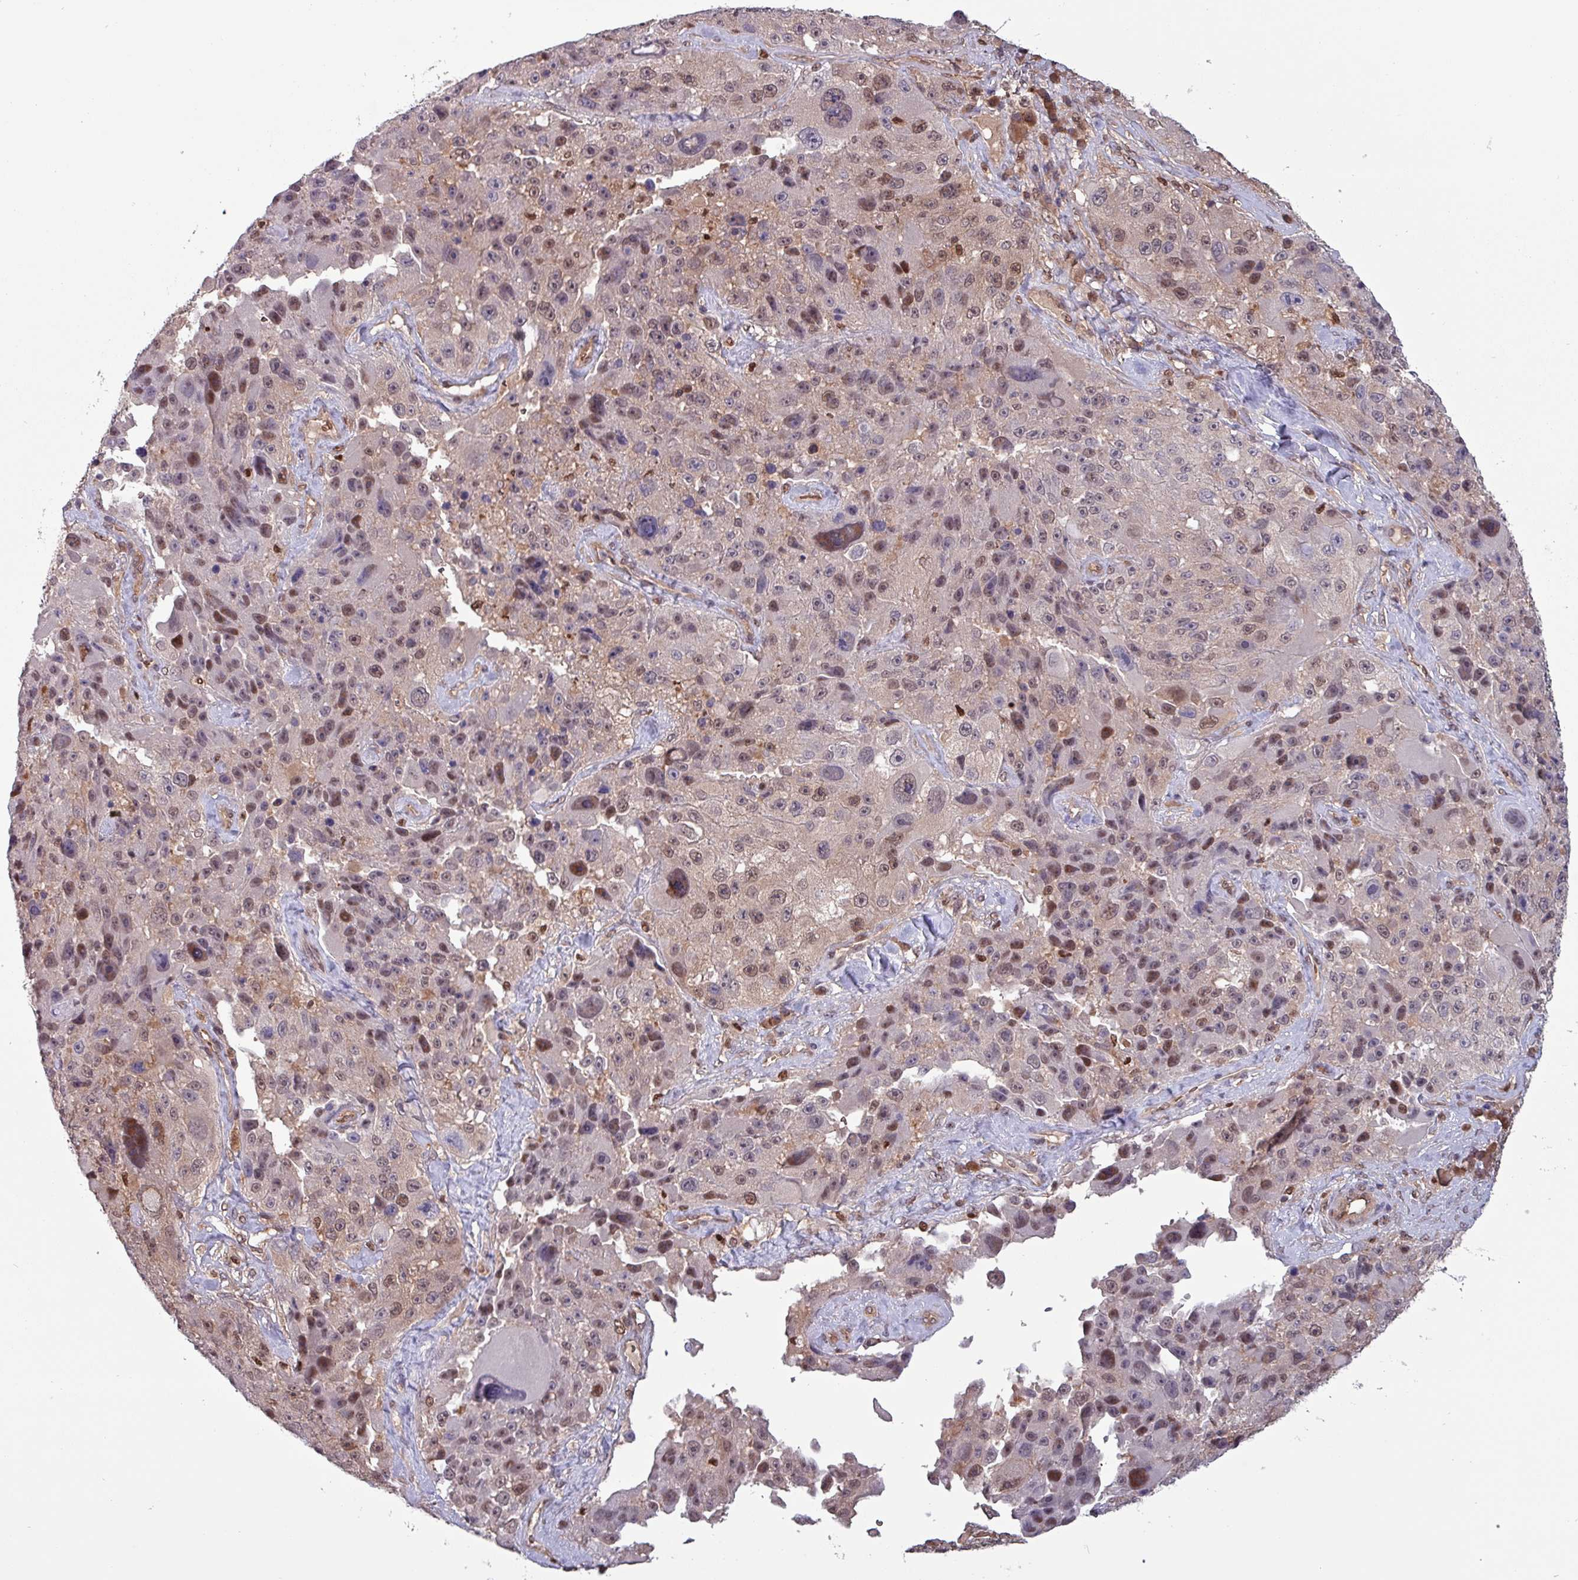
{"staining": {"intensity": "moderate", "quantity": ">75%", "location": "nuclear"}, "tissue": "melanoma", "cell_type": "Tumor cells", "image_type": "cancer", "snomed": [{"axis": "morphology", "description": "Malignant melanoma, Metastatic site"}, {"axis": "topography", "description": "Lymph node"}], "caption": "Human malignant melanoma (metastatic site) stained for a protein (brown) exhibits moderate nuclear positive positivity in about >75% of tumor cells.", "gene": "PSMB8", "patient": {"sex": "male", "age": 62}}